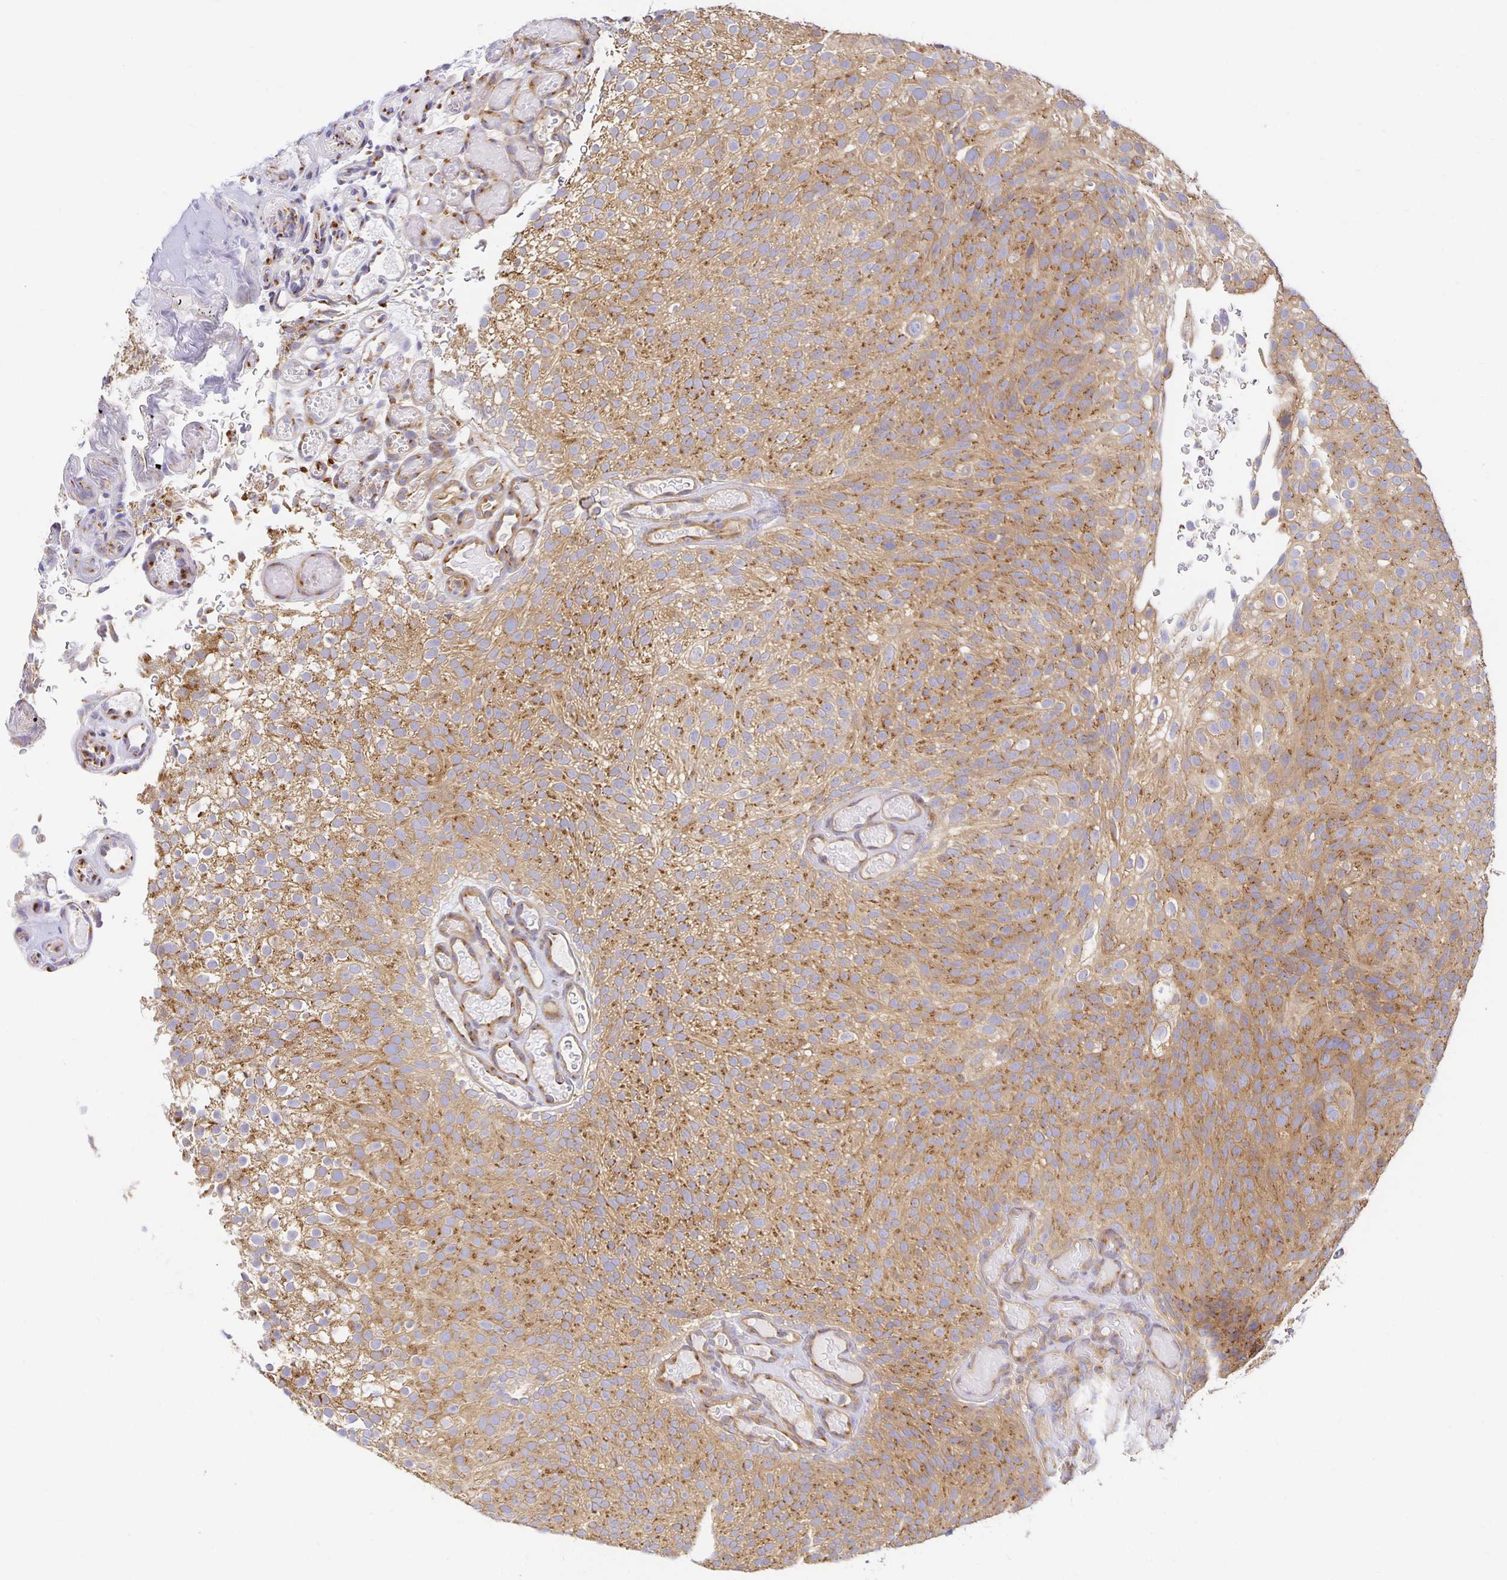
{"staining": {"intensity": "moderate", "quantity": ">75%", "location": "cytoplasmic/membranous"}, "tissue": "urothelial cancer", "cell_type": "Tumor cells", "image_type": "cancer", "snomed": [{"axis": "morphology", "description": "Urothelial carcinoma, Low grade"}, {"axis": "topography", "description": "Urinary bladder"}], "caption": "Urothelial carcinoma (low-grade) stained with DAB (3,3'-diaminobenzidine) immunohistochemistry shows medium levels of moderate cytoplasmic/membranous staining in about >75% of tumor cells. (Stains: DAB in brown, nuclei in blue, Microscopy: brightfield microscopy at high magnification).", "gene": "USO1", "patient": {"sex": "male", "age": 78}}